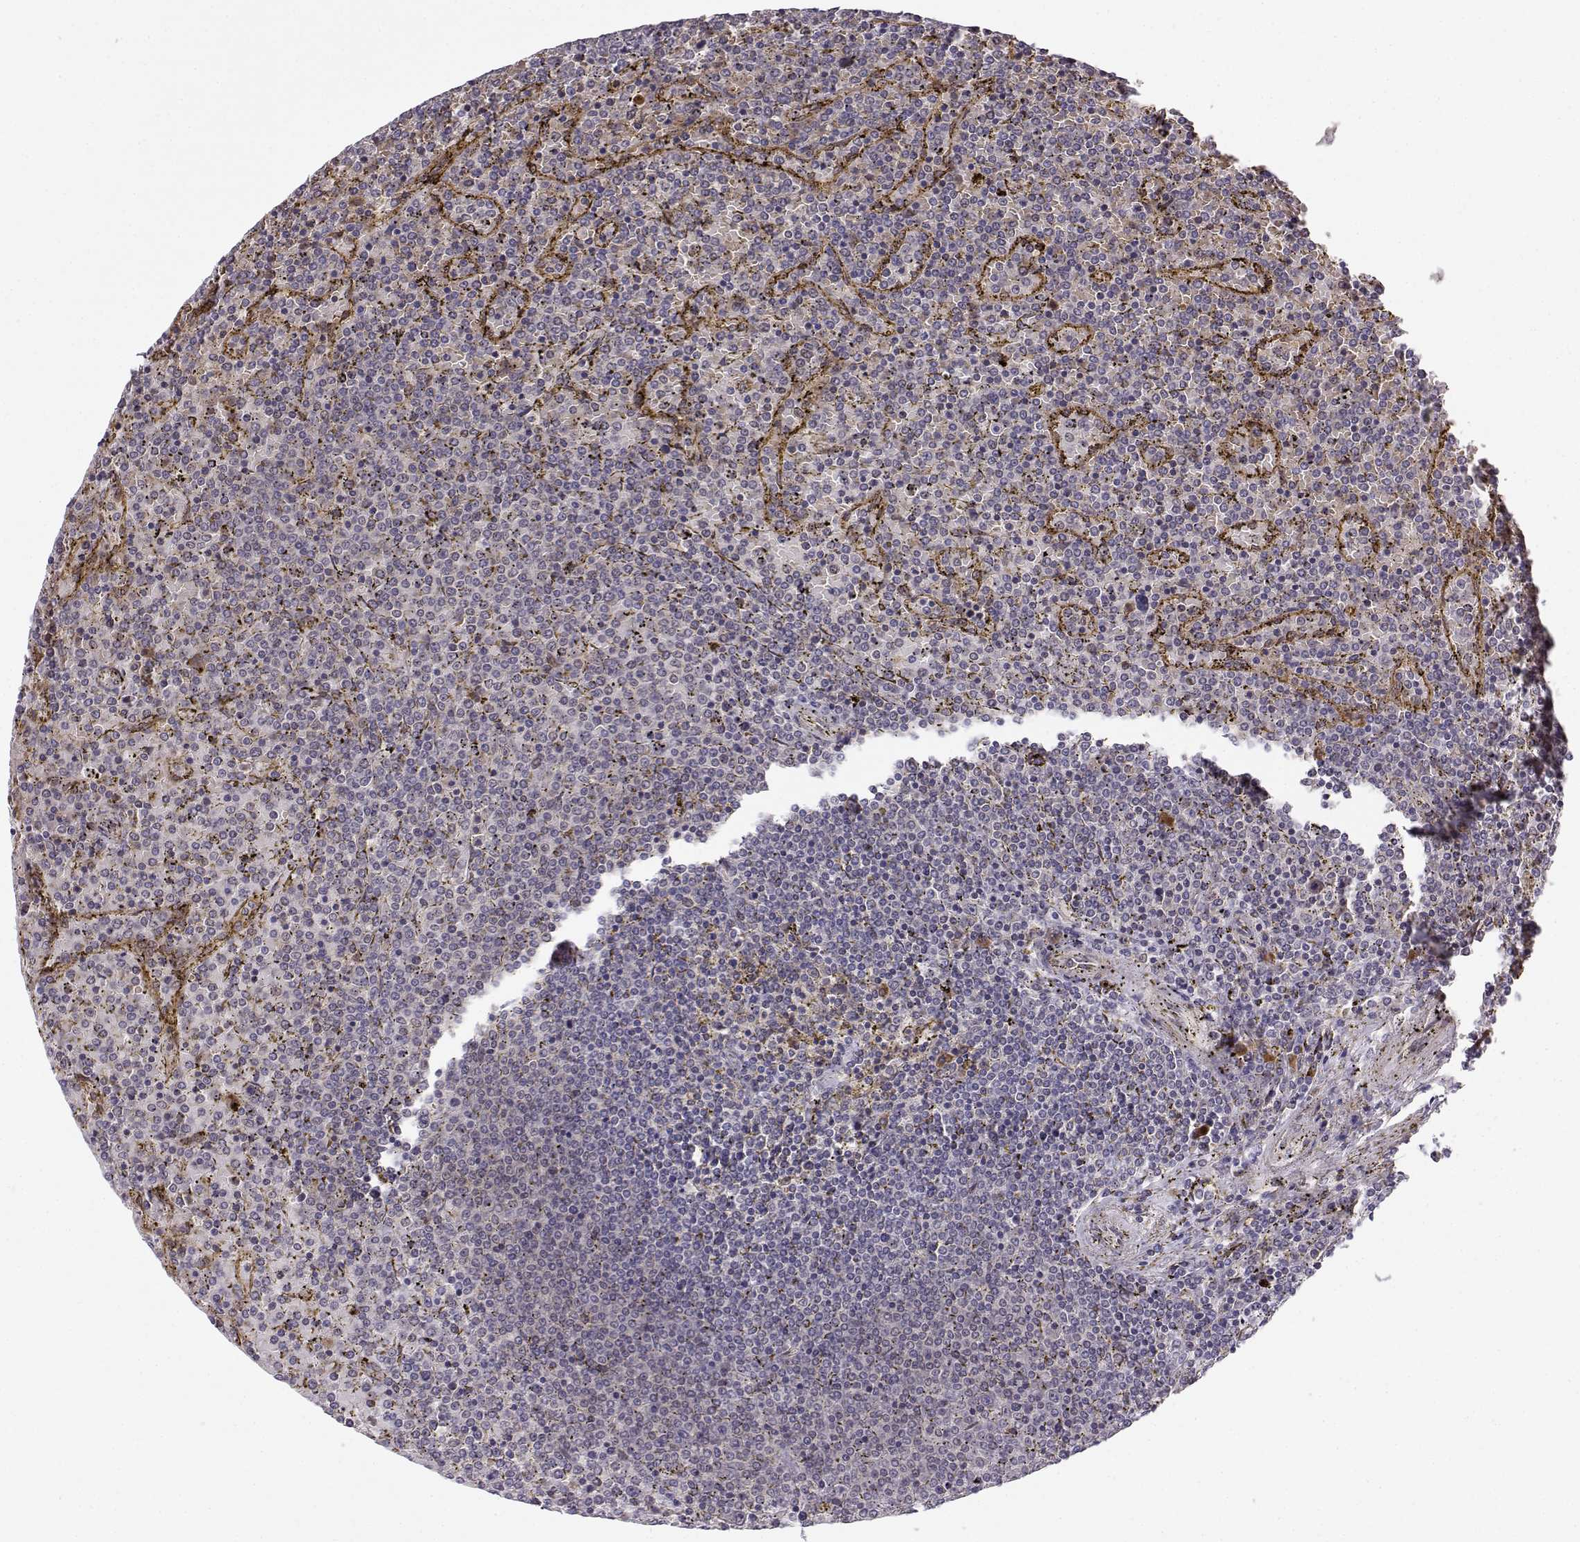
{"staining": {"intensity": "negative", "quantity": "none", "location": "none"}, "tissue": "lymphoma", "cell_type": "Tumor cells", "image_type": "cancer", "snomed": [{"axis": "morphology", "description": "Malignant lymphoma, non-Hodgkin's type, Low grade"}, {"axis": "topography", "description": "Spleen"}], "caption": "Tumor cells show no significant protein expression in lymphoma.", "gene": "ERGIC2", "patient": {"sex": "female", "age": 77}}